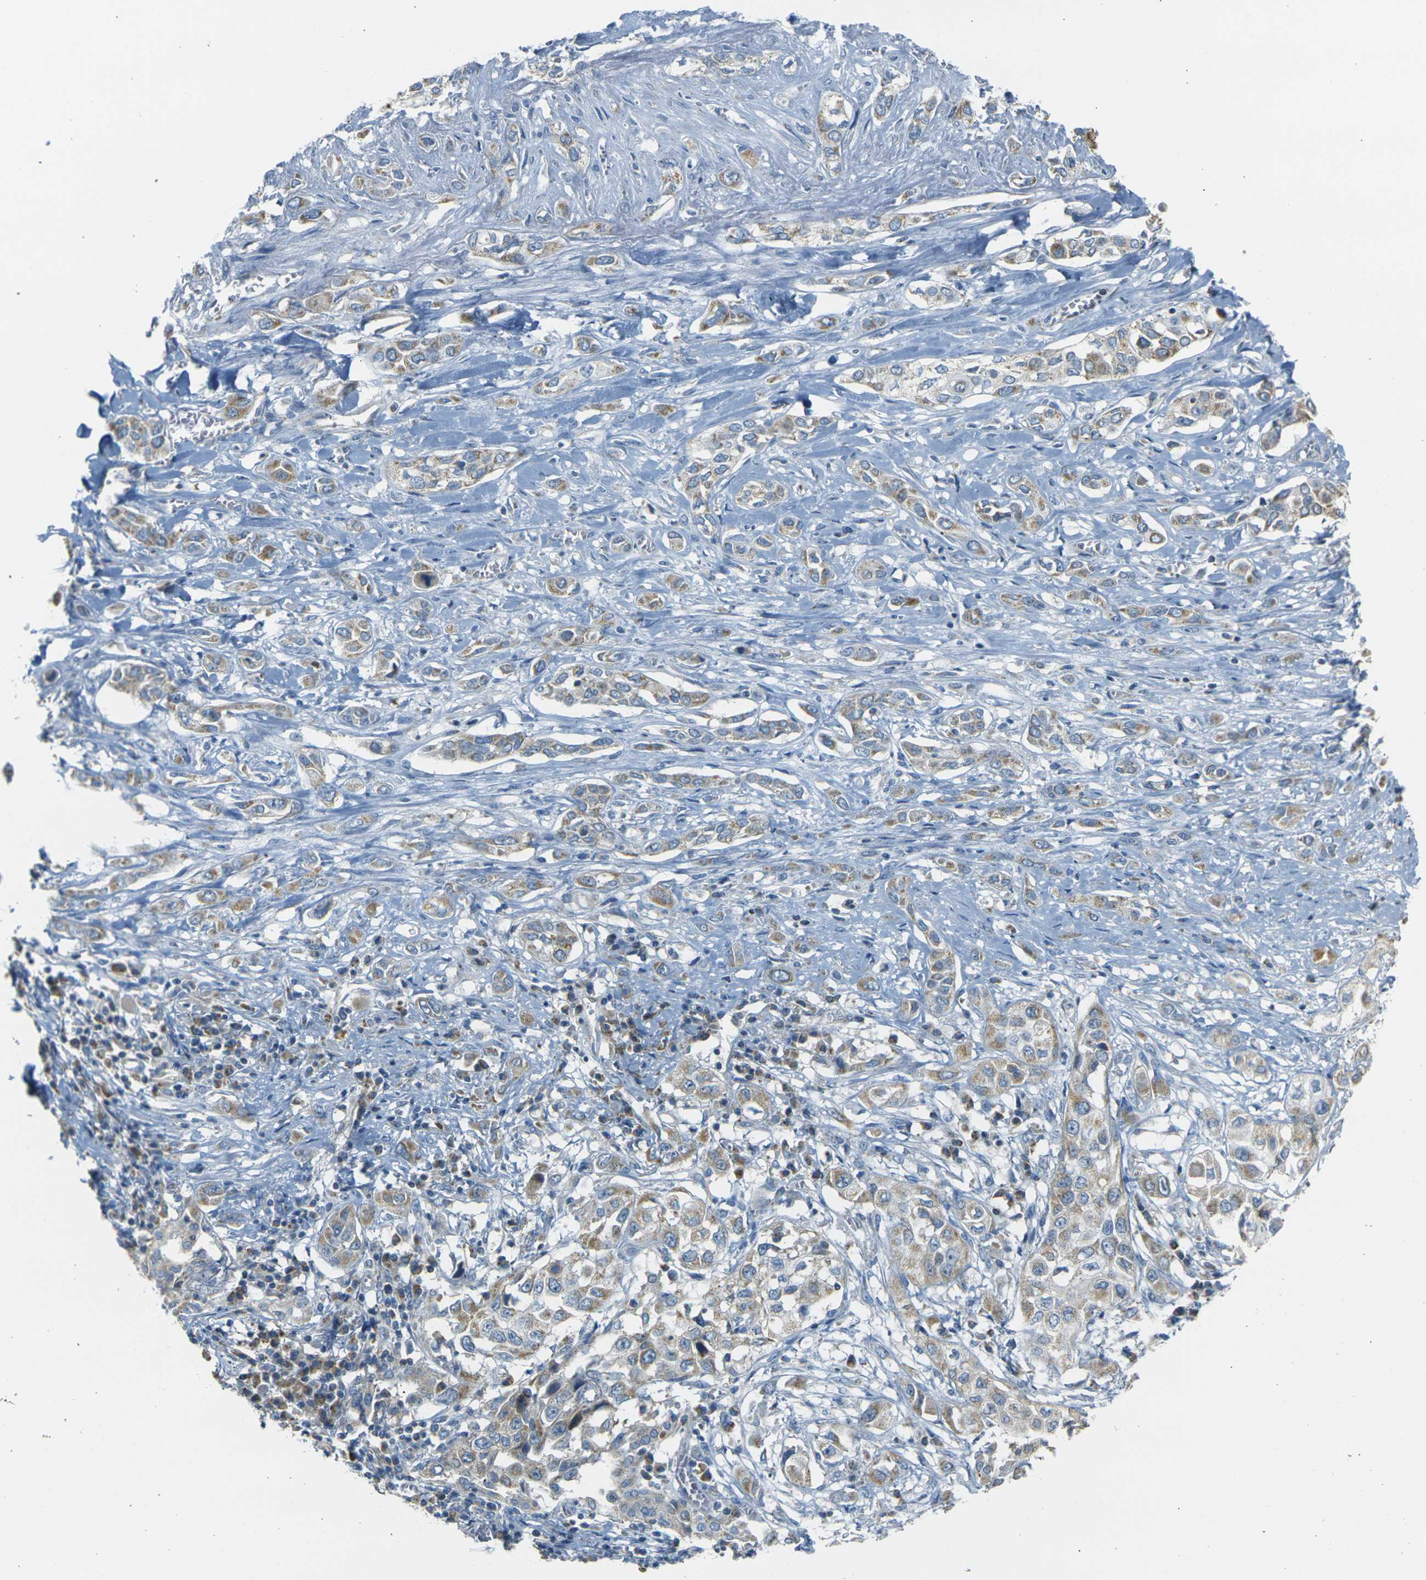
{"staining": {"intensity": "moderate", "quantity": "25%-75%", "location": "cytoplasmic/membranous"}, "tissue": "lung cancer", "cell_type": "Tumor cells", "image_type": "cancer", "snomed": [{"axis": "morphology", "description": "Squamous cell carcinoma, NOS"}, {"axis": "topography", "description": "Lung"}], "caption": "Immunohistochemistry histopathology image of neoplastic tissue: lung cancer (squamous cell carcinoma) stained using immunohistochemistry reveals medium levels of moderate protein expression localized specifically in the cytoplasmic/membranous of tumor cells, appearing as a cytoplasmic/membranous brown color.", "gene": "PARD6B", "patient": {"sex": "male", "age": 71}}